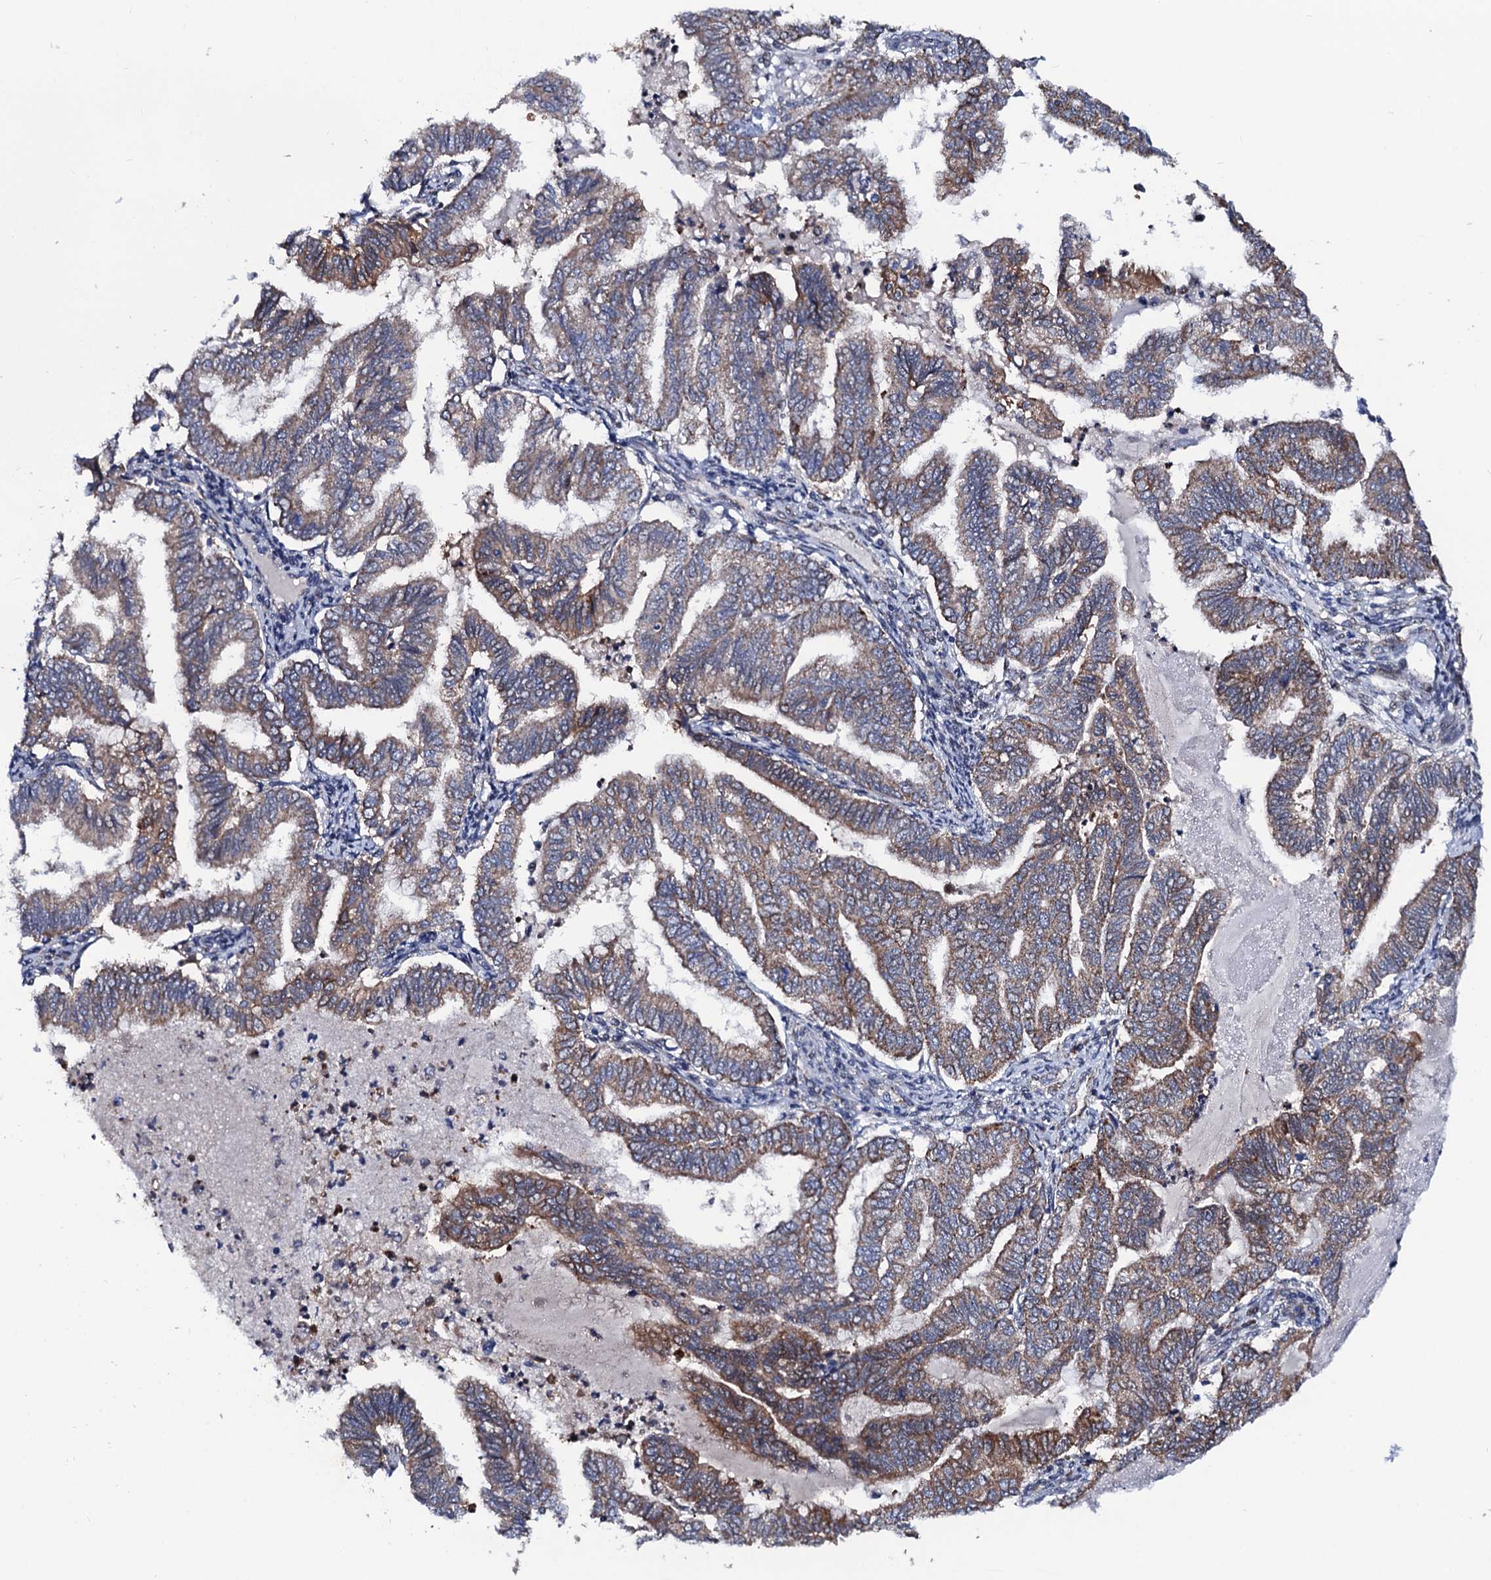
{"staining": {"intensity": "moderate", "quantity": "25%-75%", "location": "cytoplasmic/membranous"}, "tissue": "endometrial cancer", "cell_type": "Tumor cells", "image_type": "cancer", "snomed": [{"axis": "morphology", "description": "Adenocarcinoma, NOS"}, {"axis": "topography", "description": "Endometrium"}], "caption": "Endometrial adenocarcinoma was stained to show a protein in brown. There is medium levels of moderate cytoplasmic/membranous expression in approximately 25%-75% of tumor cells. (IHC, brightfield microscopy, high magnification).", "gene": "PTCD3", "patient": {"sex": "female", "age": 79}}